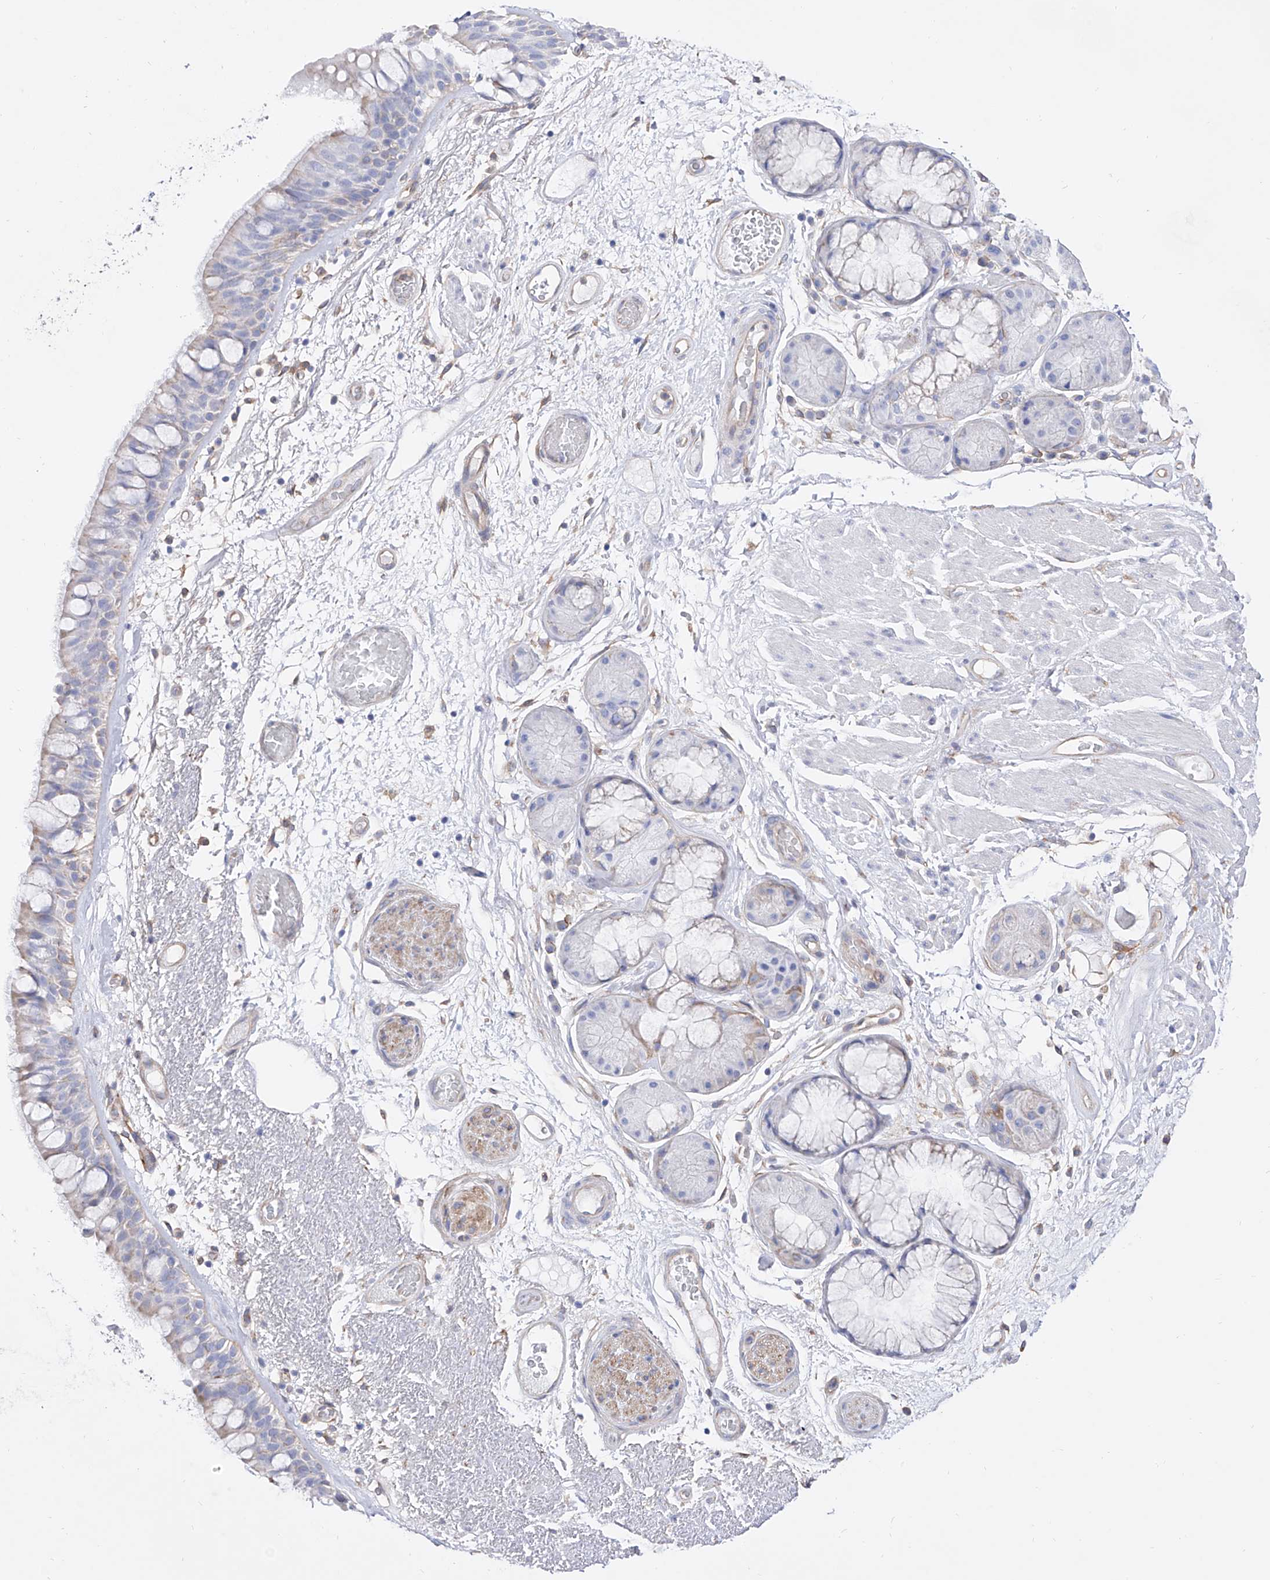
{"staining": {"intensity": "negative", "quantity": "none", "location": "none"}, "tissue": "bronchus", "cell_type": "Respiratory epithelial cells", "image_type": "normal", "snomed": [{"axis": "morphology", "description": "Normal tissue, NOS"}, {"axis": "morphology", "description": "Squamous cell carcinoma, NOS"}, {"axis": "topography", "description": "Lymph node"}, {"axis": "topography", "description": "Bronchus"}, {"axis": "topography", "description": "Lung"}], "caption": "Image shows no significant protein positivity in respiratory epithelial cells of benign bronchus. (Brightfield microscopy of DAB (3,3'-diaminobenzidine) immunohistochemistry (IHC) at high magnification).", "gene": "ZNF653", "patient": {"sex": "male", "age": 66}}